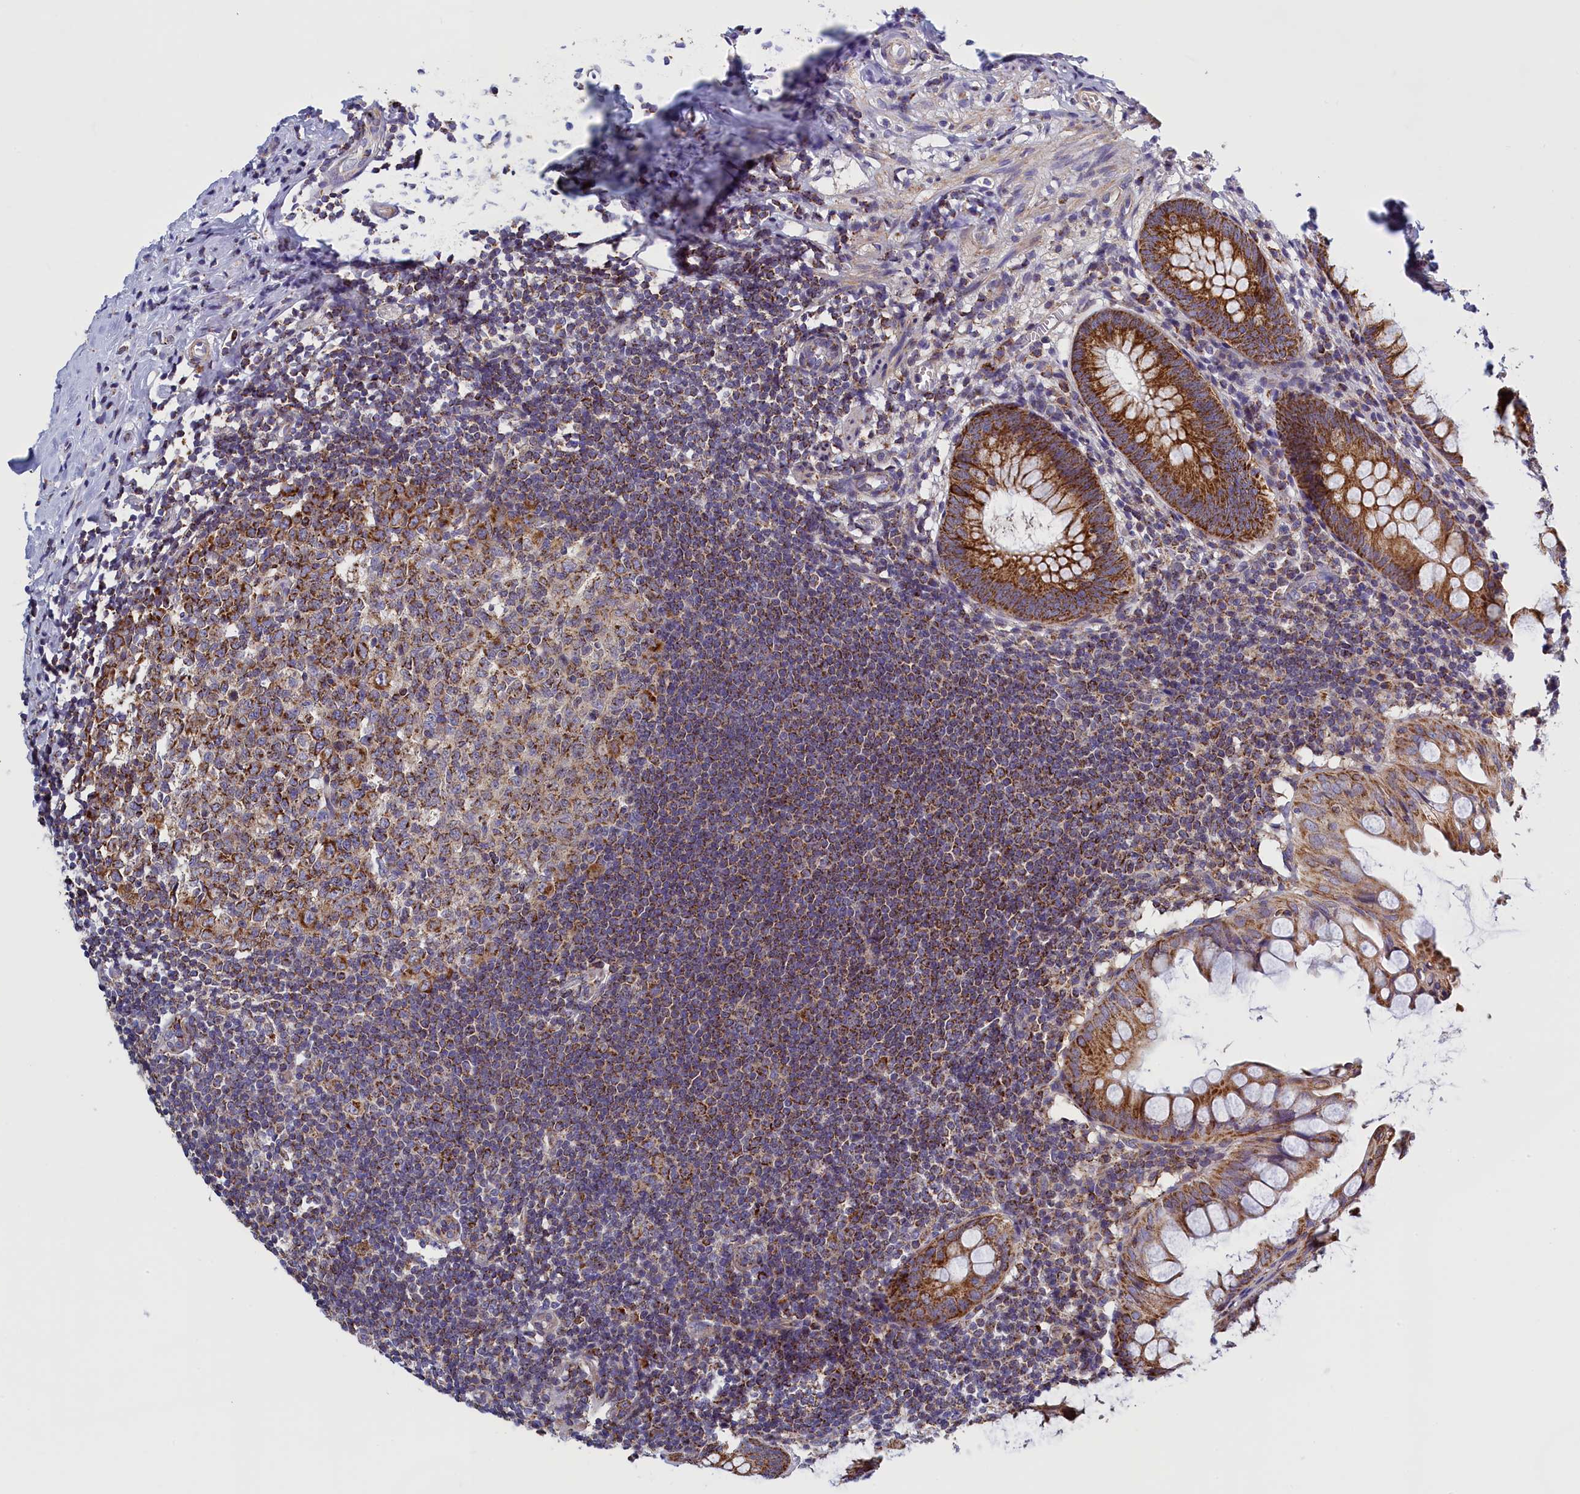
{"staining": {"intensity": "strong", "quantity": ">75%", "location": "cytoplasmic/membranous"}, "tissue": "appendix", "cell_type": "Glandular cells", "image_type": "normal", "snomed": [{"axis": "morphology", "description": "Normal tissue, NOS"}, {"axis": "topography", "description": "Appendix"}], "caption": "Glandular cells exhibit strong cytoplasmic/membranous expression in about >75% of cells in normal appendix. The protein is stained brown, and the nuclei are stained in blue (DAB (3,3'-diaminobenzidine) IHC with brightfield microscopy, high magnification).", "gene": "IFT122", "patient": {"sex": "female", "age": 51}}